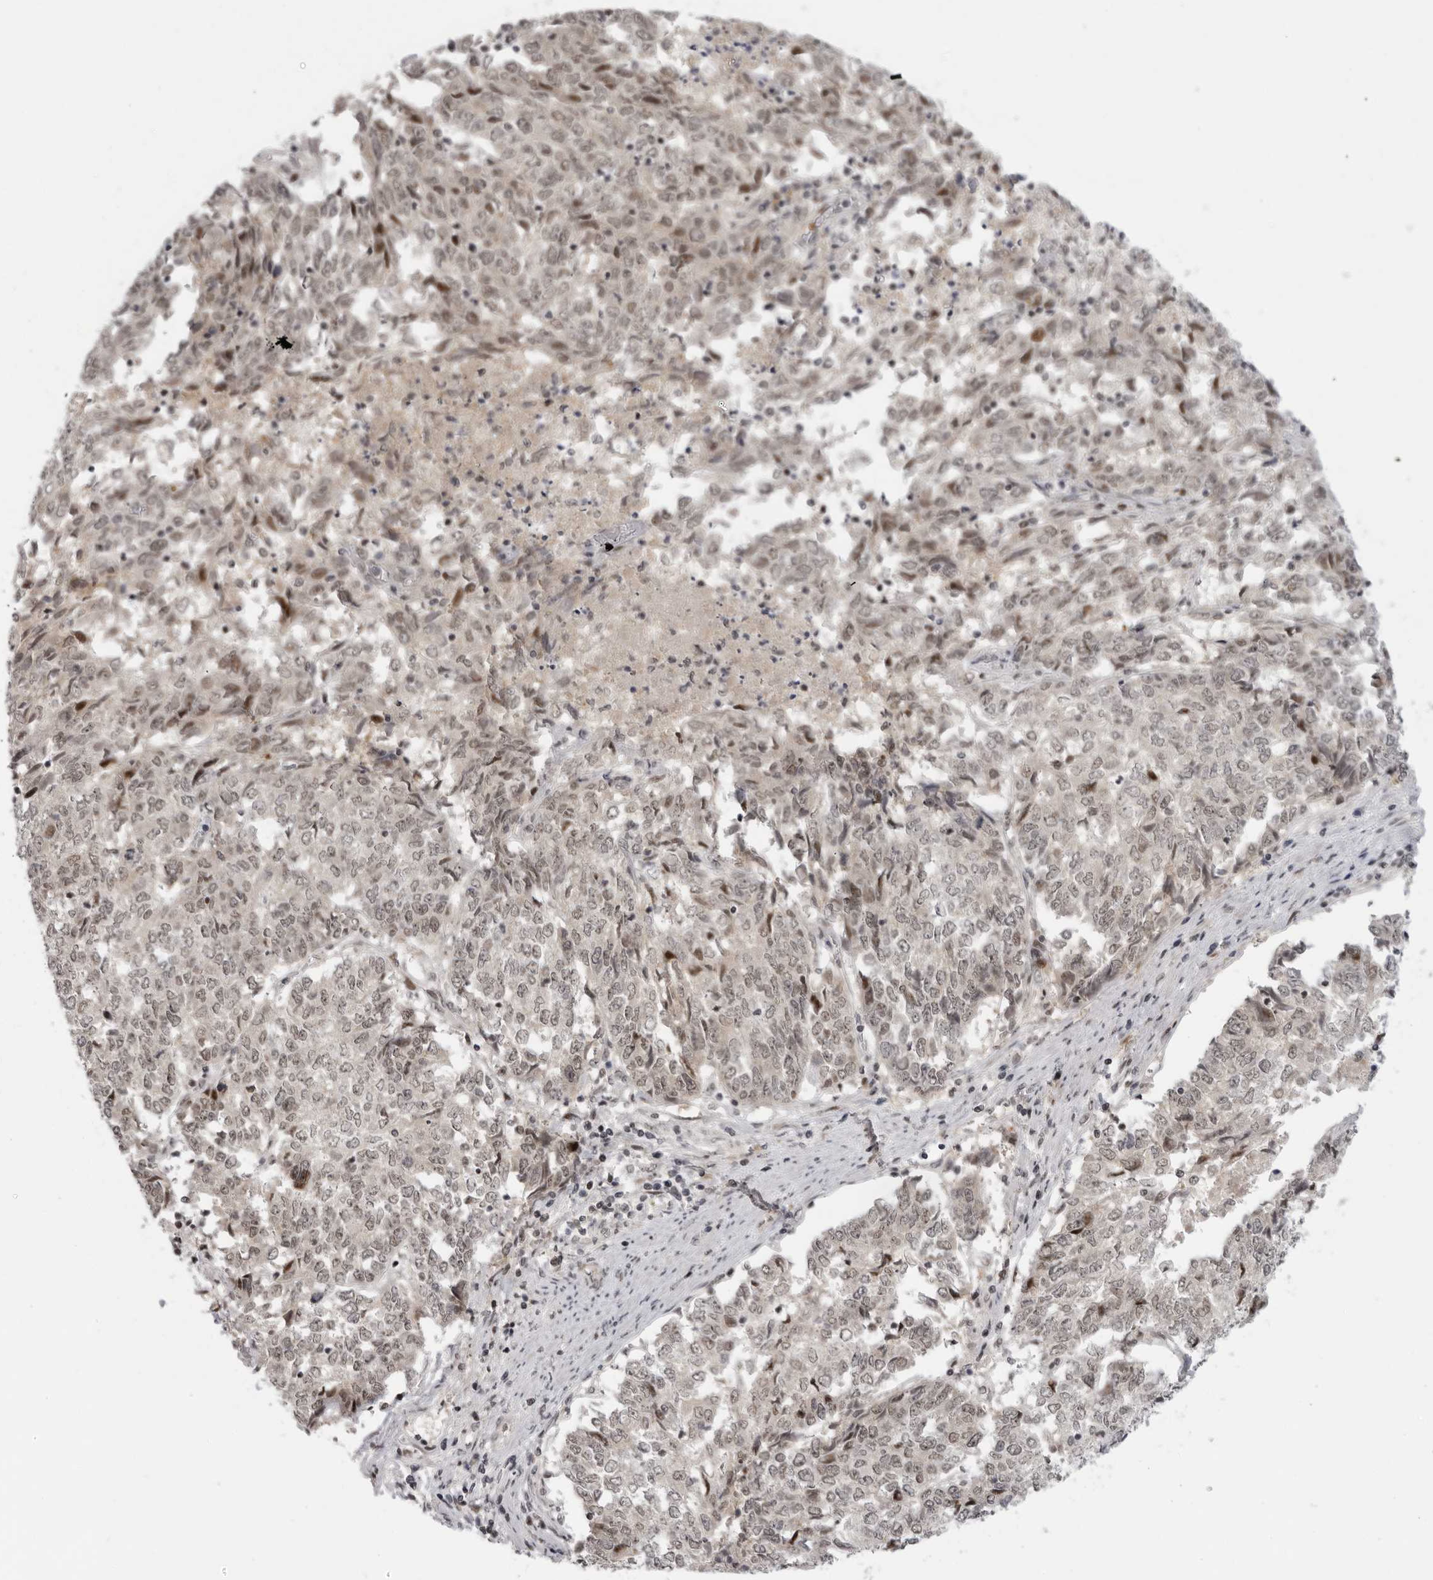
{"staining": {"intensity": "weak", "quantity": ">75%", "location": "nuclear"}, "tissue": "endometrial cancer", "cell_type": "Tumor cells", "image_type": "cancer", "snomed": [{"axis": "morphology", "description": "Adenocarcinoma, NOS"}, {"axis": "topography", "description": "Endometrium"}], "caption": "Immunohistochemistry staining of adenocarcinoma (endometrial), which reveals low levels of weak nuclear expression in approximately >75% of tumor cells indicating weak nuclear protein staining. The staining was performed using DAB (3,3'-diaminobenzidine) (brown) for protein detection and nuclei were counterstained in hematoxylin (blue).", "gene": "ALPK2", "patient": {"sex": "female", "age": 80}}